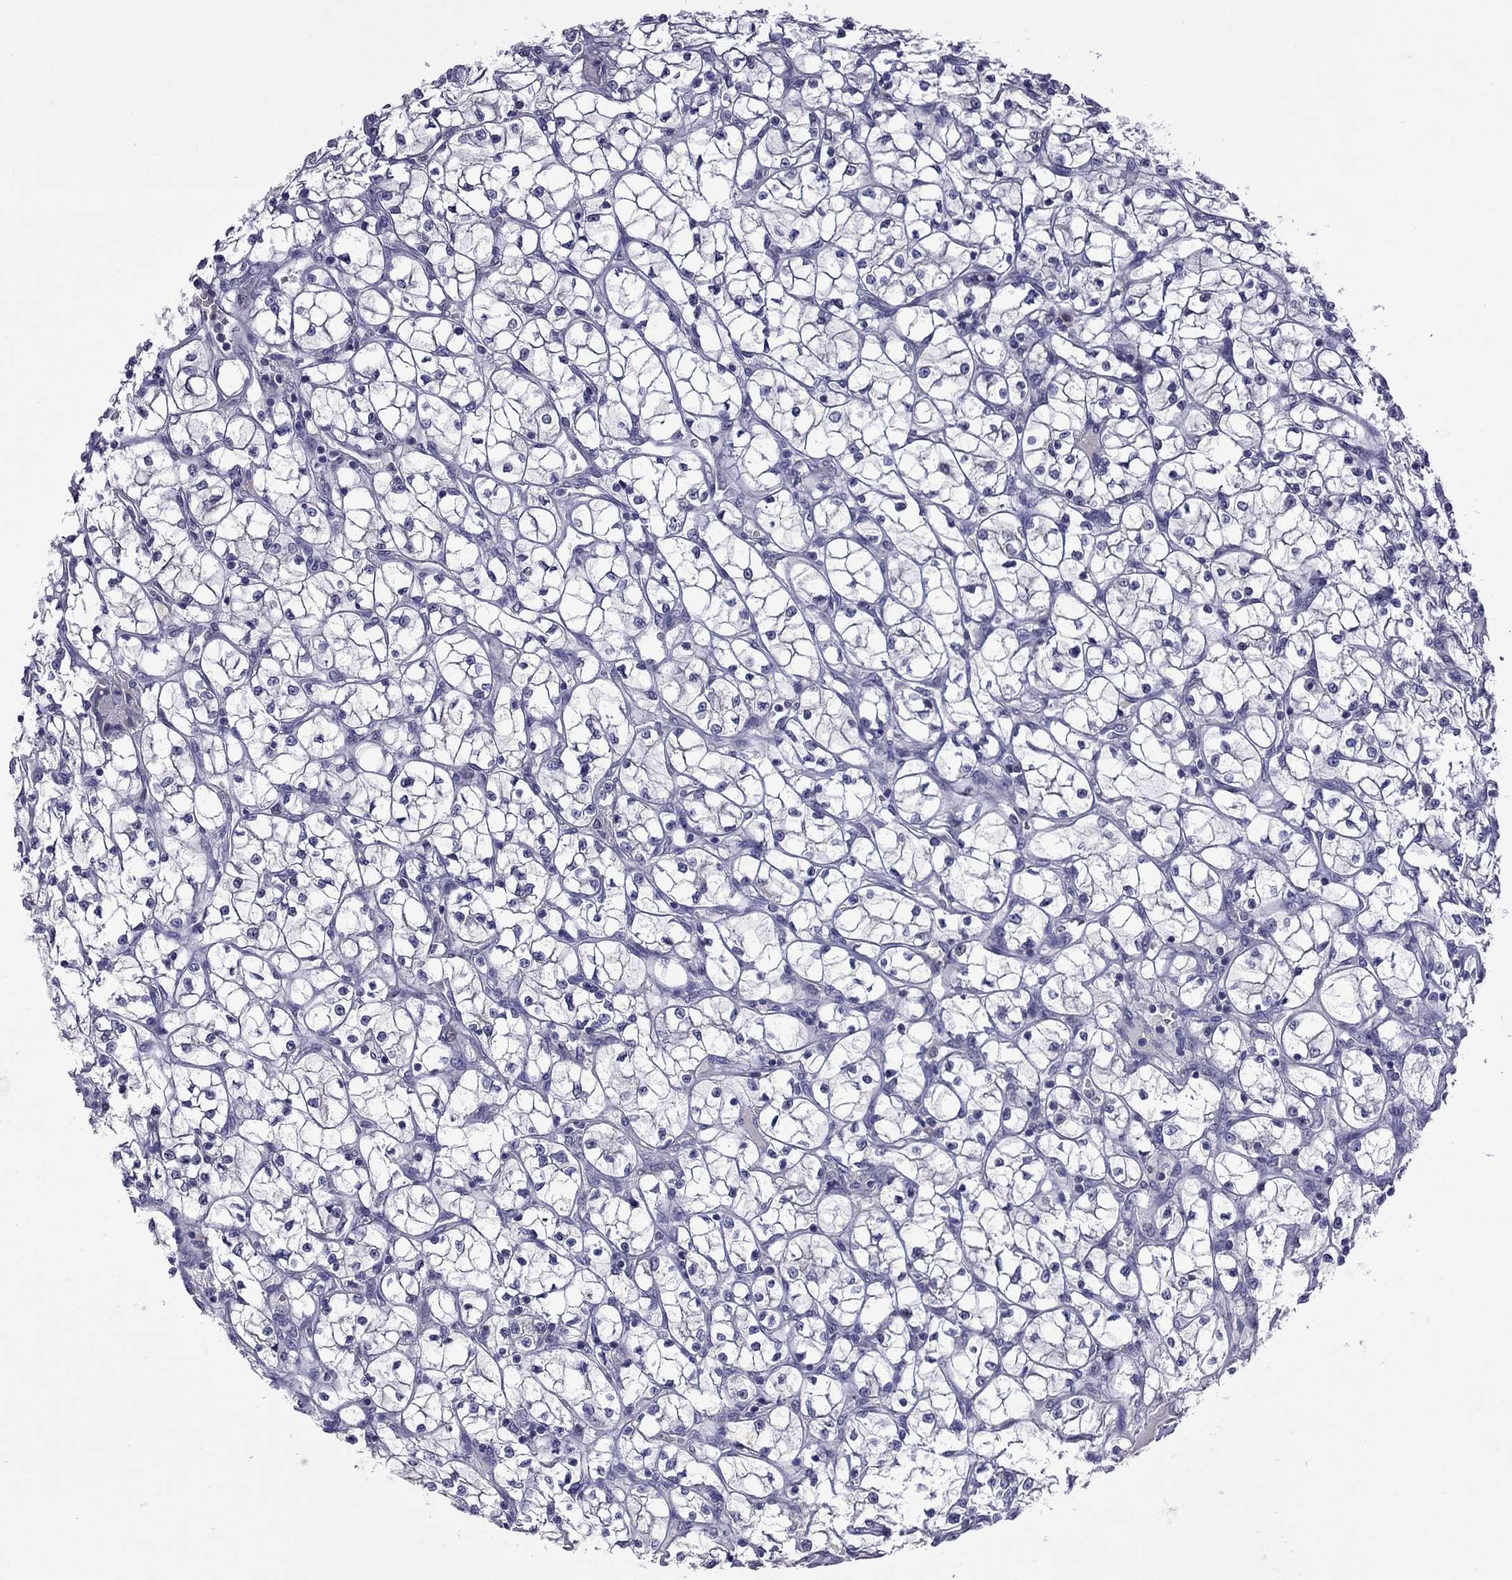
{"staining": {"intensity": "negative", "quantity": "none", "location": "none"}, "tissue": "renal cancer", "cell_type": "Tumor cells", "image_type": "cancer", "snomed": [{"axis": "morphology", "description": "Adenocarcinoma, NOS"}, {"axis": "topography", "description": "Kidney"}], "caption": "Tumor cells show no significant expression in adenocarcinoma (renal). (Stains: DAB (3,3'-diaminobenzidine) immunohistochemistry with hematoxylin counter stain, Microscopy: brightfield microscopy at high magnification).", "gene": "STAR", "patient": {"sex": "female", "age": 64}}